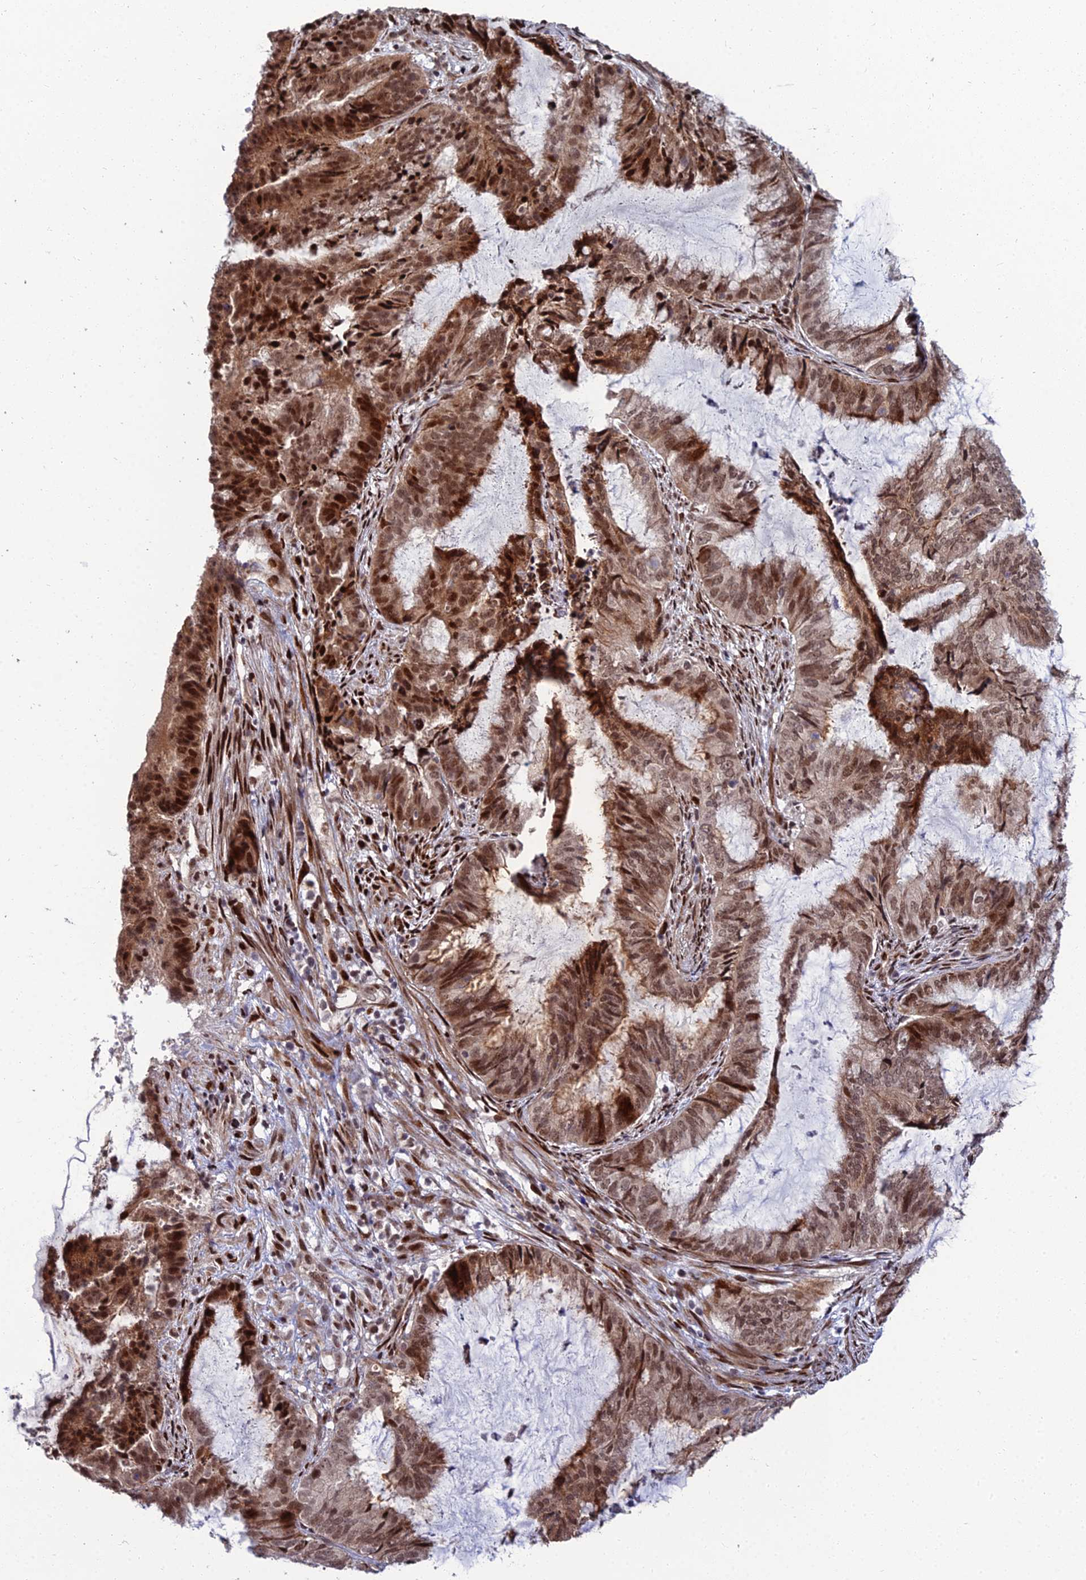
{"staining": {"intensity": "moderate", "quantity": ">75%", "location": "cytoplasmic/membranous,nuclear"}, "tissue": "endometrial cancer", "cell_type": "Tumor cells", "image_type": "cancer", "snomed": [{"axis": "morphology", "description": "Adenocarcinoma, NOS"}, {"axis": "topography", "description": "Endometrium"}], "caption": "An IHC photomicrograph of neoplastic tissue is shown. Protein staining in brown labels moderate cytoplasmic/membranous and nuclear positivity in endometrial cancer (adenocarcinoma) within tumor cells.", "gene": "ZNF668", "patient": {"sex": "female", "age": 51}}